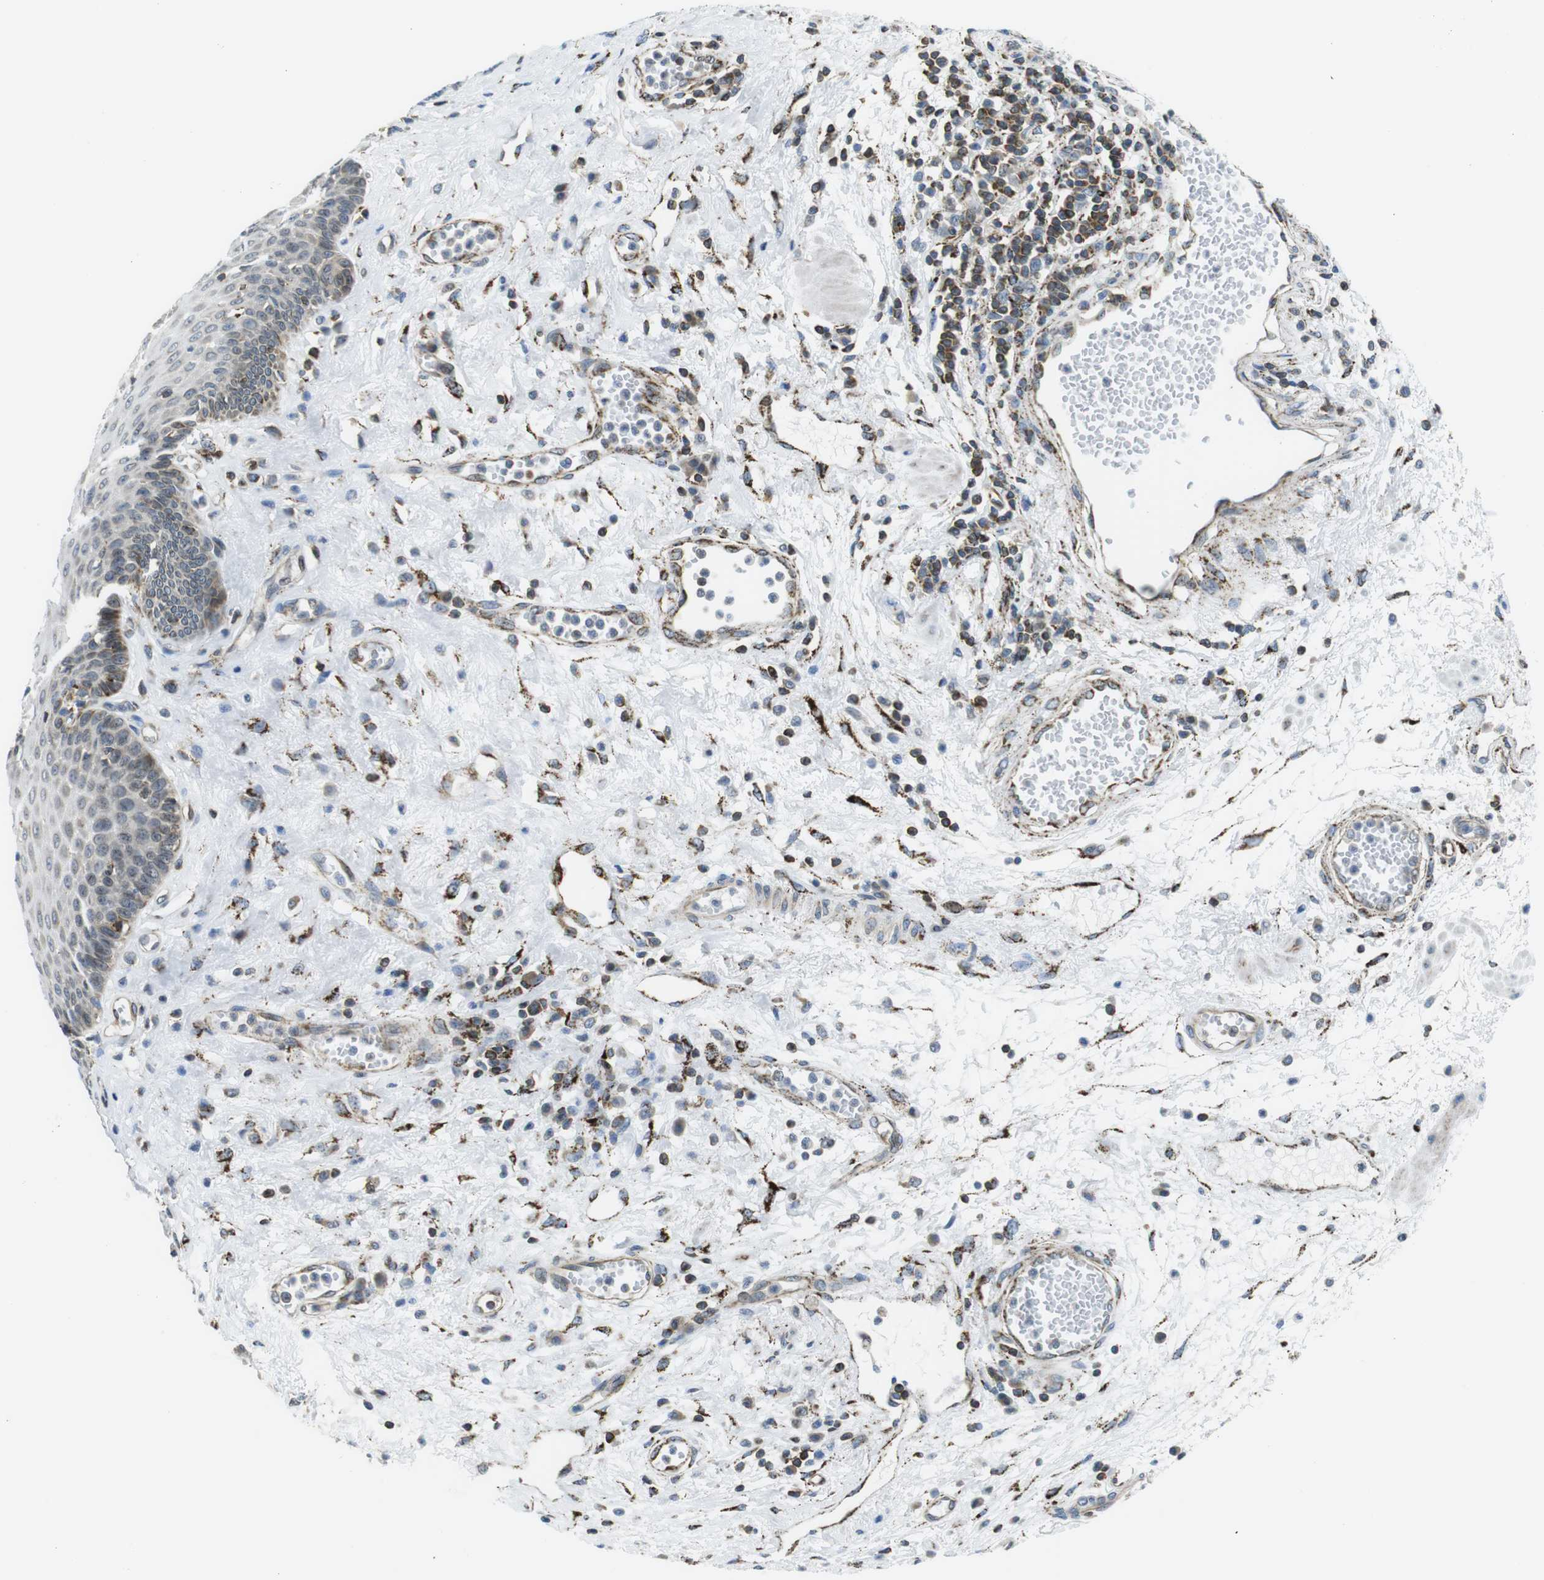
{"staining": {"intensity": "moderate", "quantity": "<25%", "location": "cytoplasmic/membranous"}, "tissue": "esophagus", "cell_type": "Squamous epithelial cells", "image_type": "normal", "snomed": [{"axis": "morphology", "description": "Normal tissue, NOS"}, {"axis": "morphology", "description": "Squamous cell carcinoma, NOS"}, {"axis": "topography", "description": "Esophagus"}], "caption": "Brown immunohistochemical staining in normal esophagus shows moderate cytoplasmic/membranous expression in about <25% of squamous epithelial cells. The protein is stained brown, and the nuclei are stained in blue (DAB IHC with brightfield microscopy, high magnification).", "gene": "KCNE3", "patient": {"sex": "male", "age": 65}}